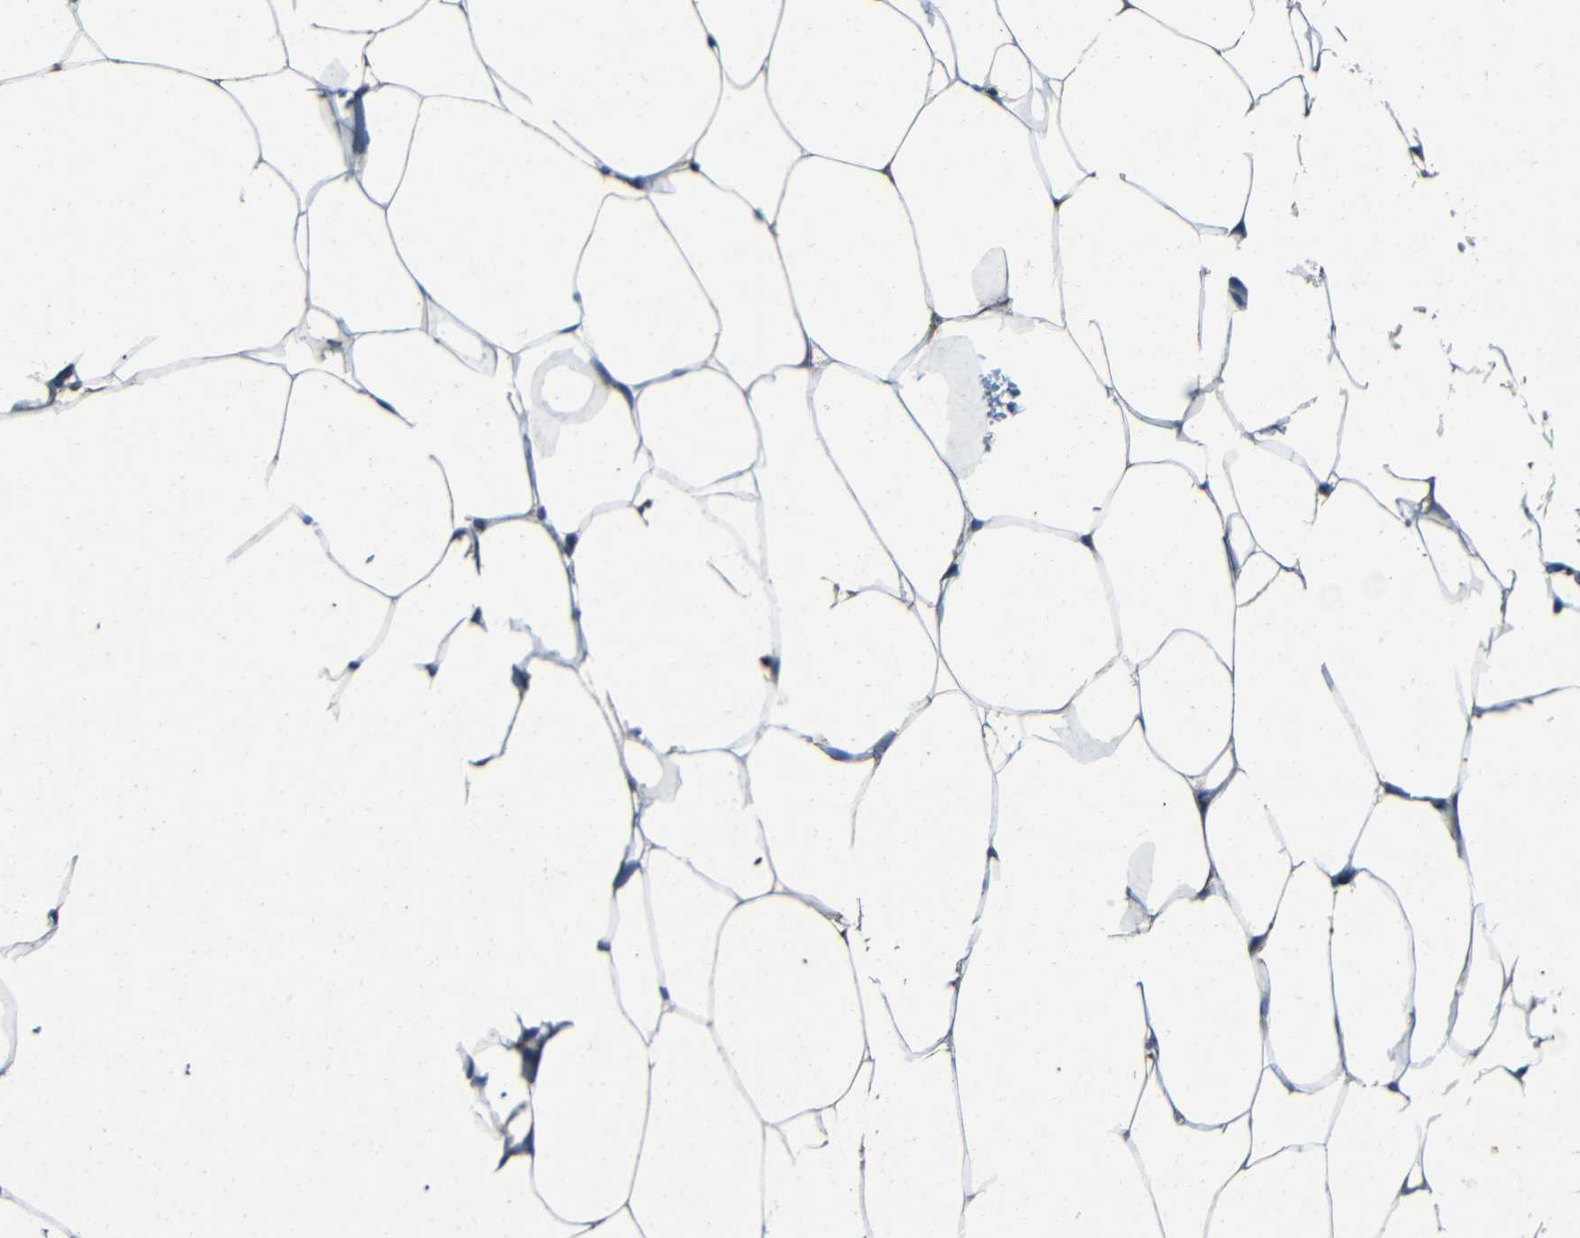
{"staining": {"intensity": "negative", "quantity": "none", "location": "none"}, "tissue": "adipose tissue", "cell_type": "Adipocytes", "image_type": "normal", "snomed": [{"axis": "morphology", "description": "Normal tissue, NOS"}, {"axis": "topography", "description": "Breast"}, {"axis": "topography", "description": "Adipose tissue"}], "caption": "Immunohistochemical staining of benign human adipose tissue demonstrates no significant expression in adipocytes.", "gene": "WSCD2", "patient": {"sex": "female", "age": 25}}